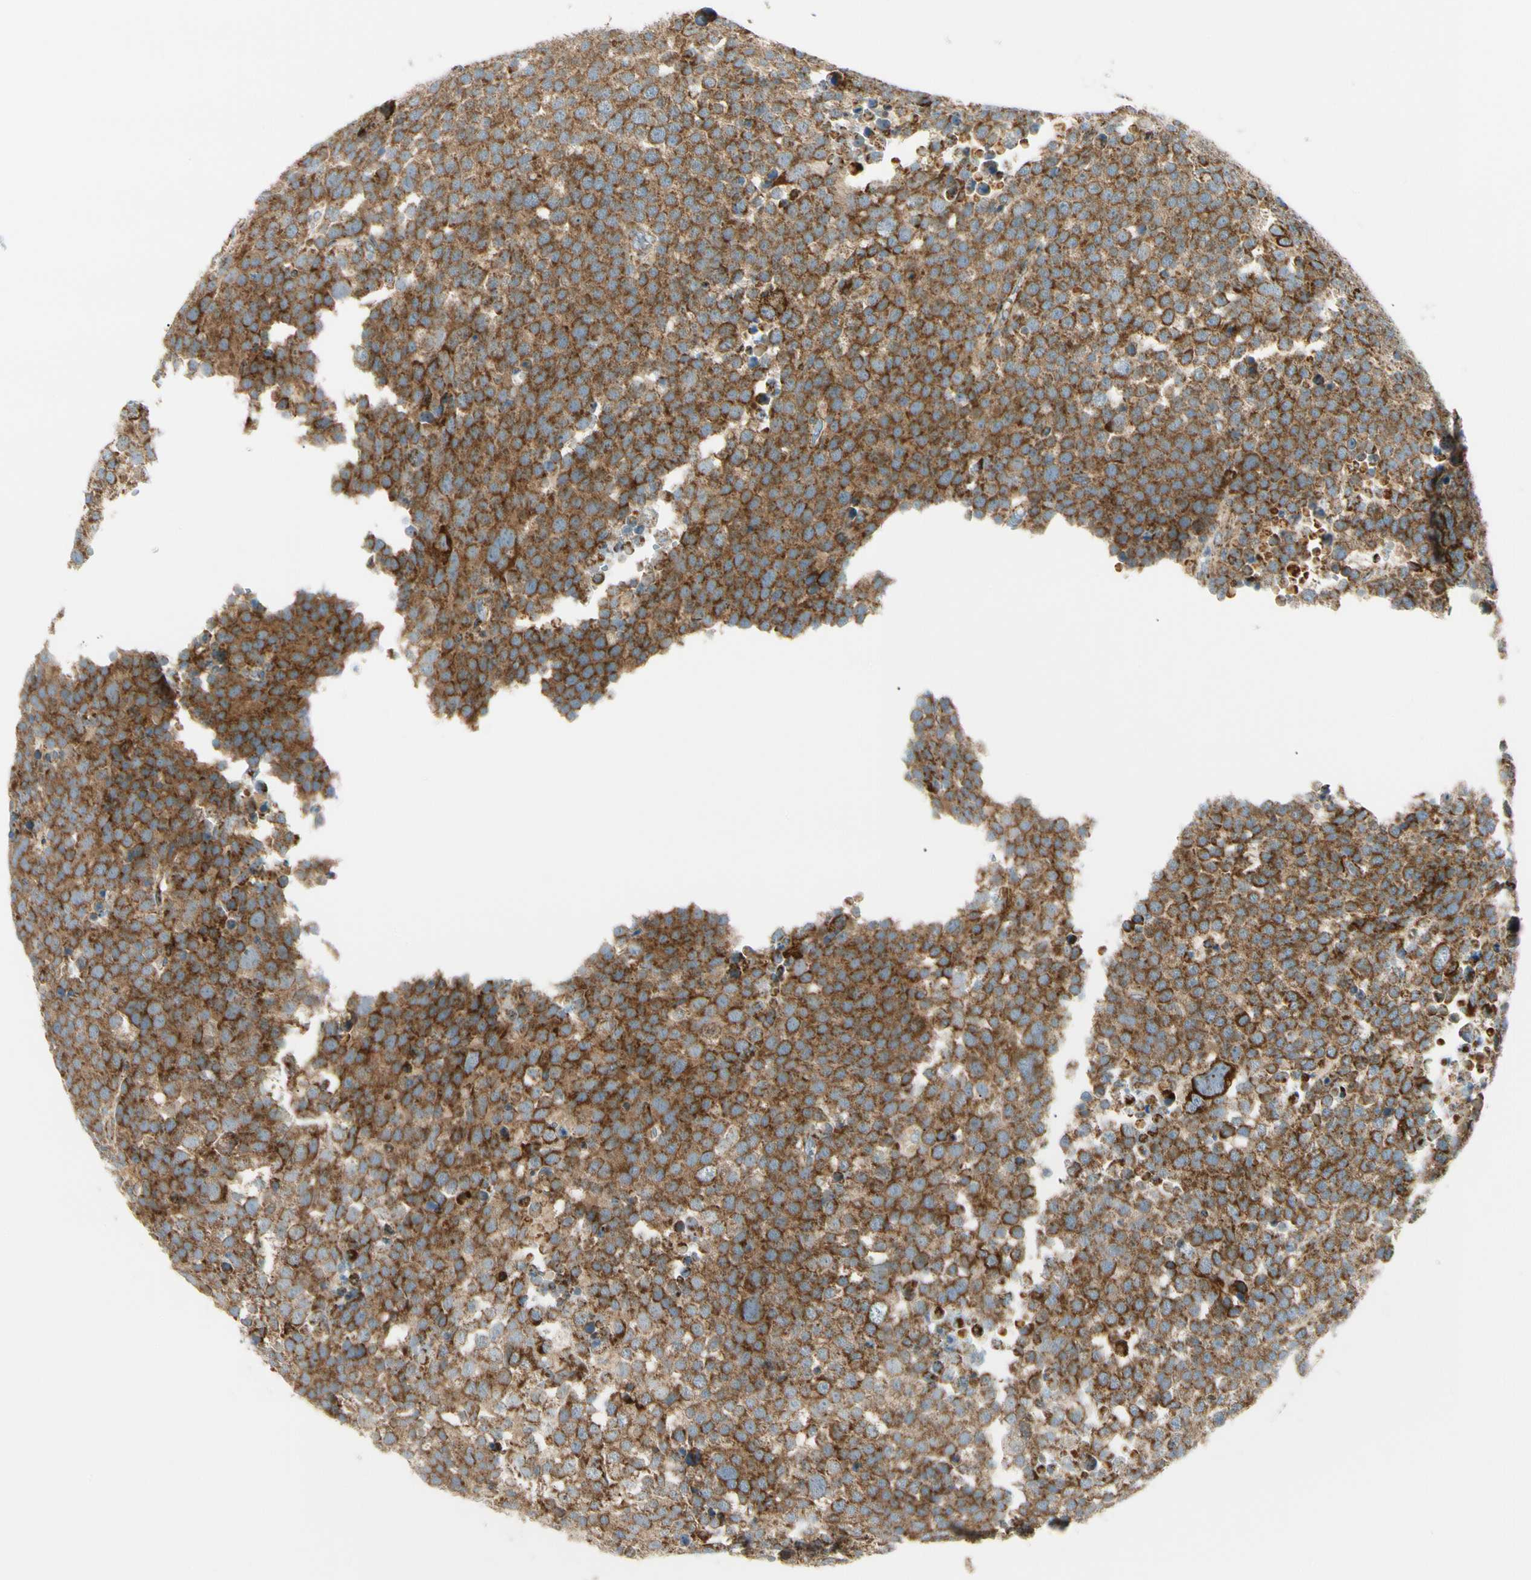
{"staining": {"intensity": "strong", "quantity": ">75%", "location": "cytoplasmic/membranous"}, "tissue": "testis cancer", "cell_type": "Tumor cells", "image_type": "cancer", "snomed": [{"axis": "morphology", "description": "Seminoma, NOS"}, {"axis": "topography", "description": "Testis"}], "caption": "A high amount of strong cytoplasmic/membranous positivity is present in approximately >75% of tumor cells in testis cancer tissue.", "gene": "TBC1D10A", "patient": {"sex": "male", "age": 71}}